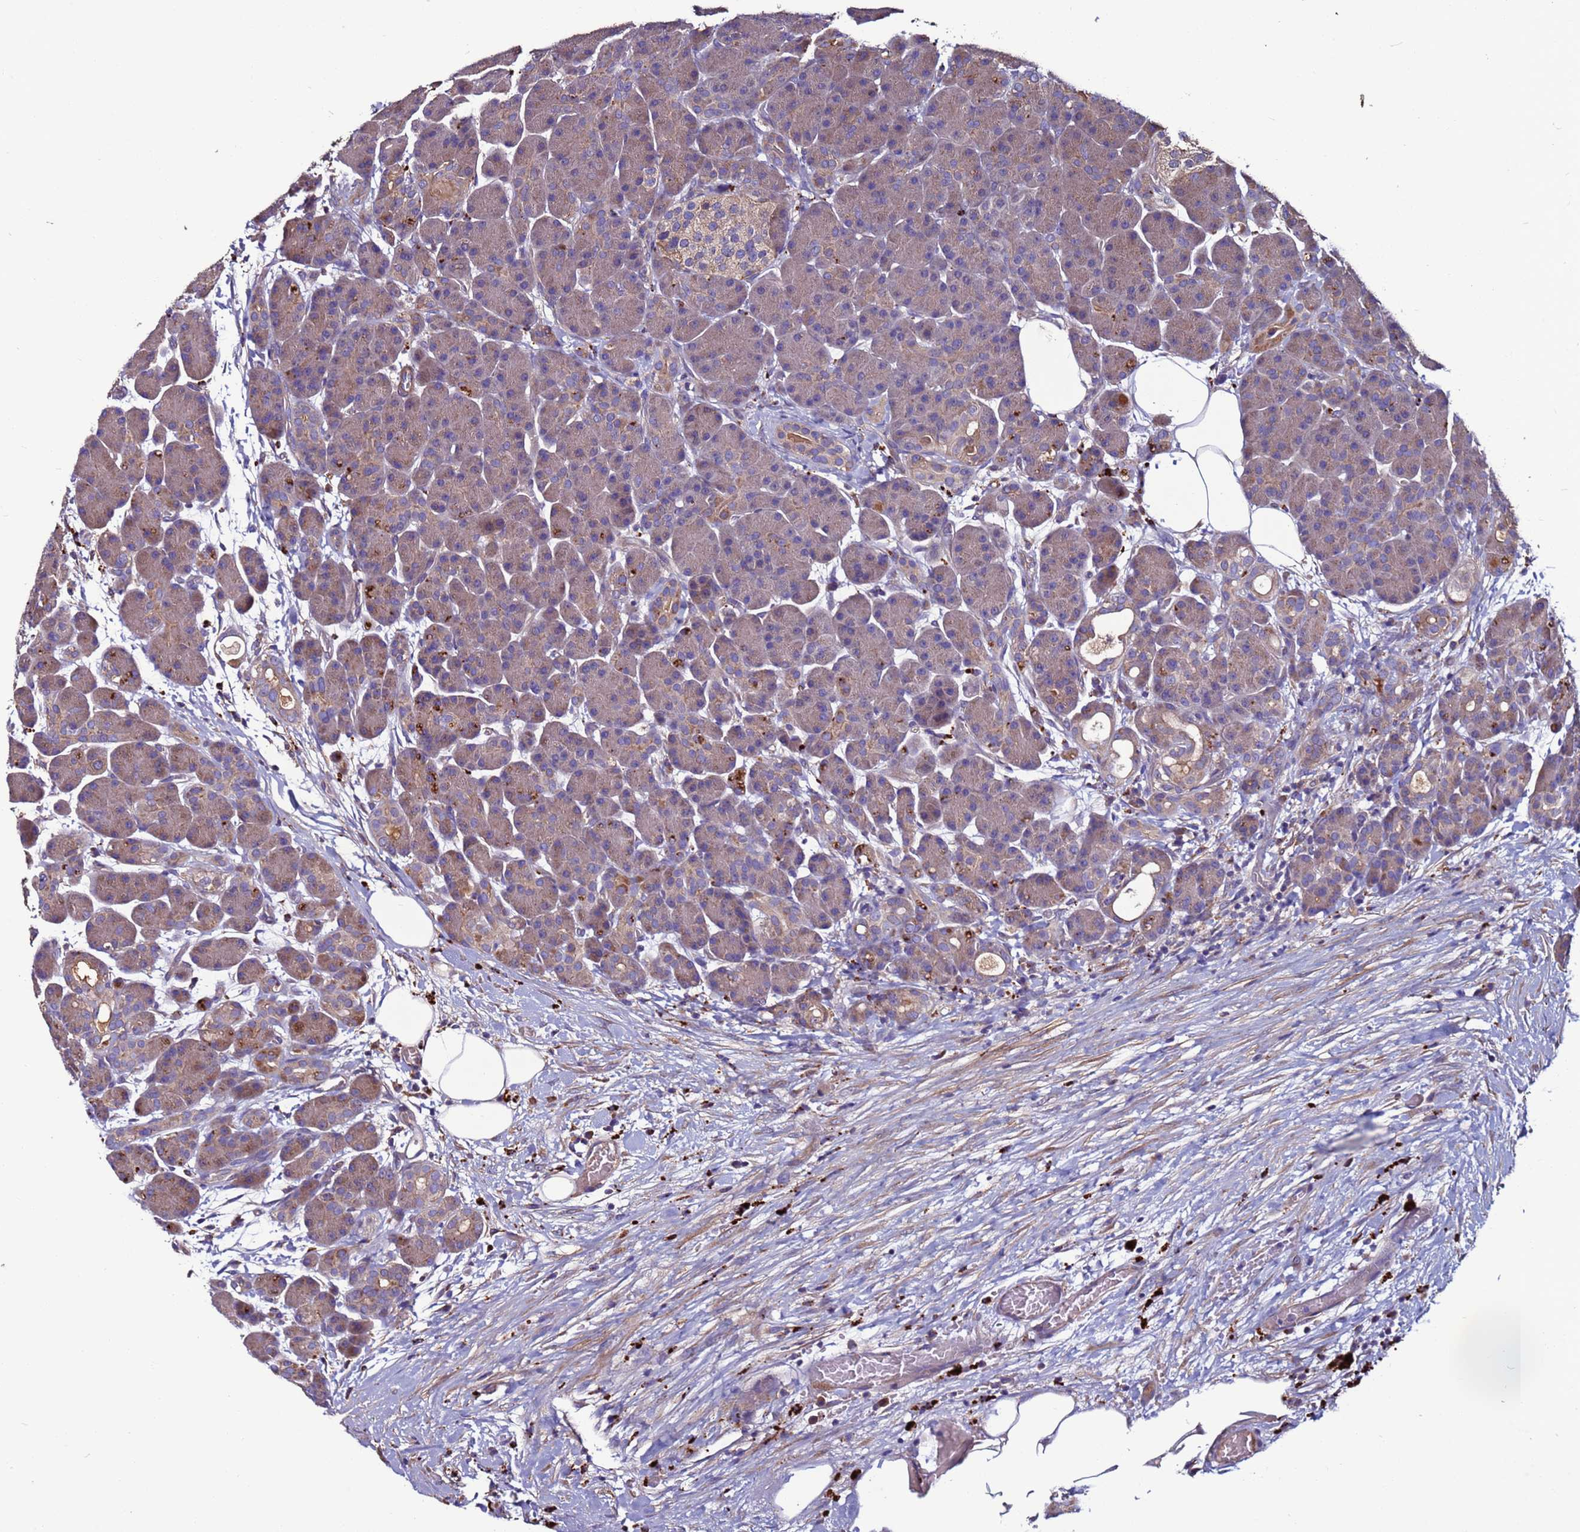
{"staining": {"intensity": "weak", "quantity": "25%-75%", "location": "cytoplasmic/membranous"}, "tissue": "pancreas", "cell_type": "Exocrine glandular cells", "image_type": "normal", "snomed": [{"axis": "morphology", "description": "Normal tissue, NOS"}, {"axis": "topography", "description": "Pancreas"}], "caption": "Pancreas stained for a protein (brown) exhibits weak cytoplasmic/membranous positive staining in about 25%-75% of exocrine glandular cells.", "gene": "CEP55", "patient": {"sex": "male", "age": 63}}